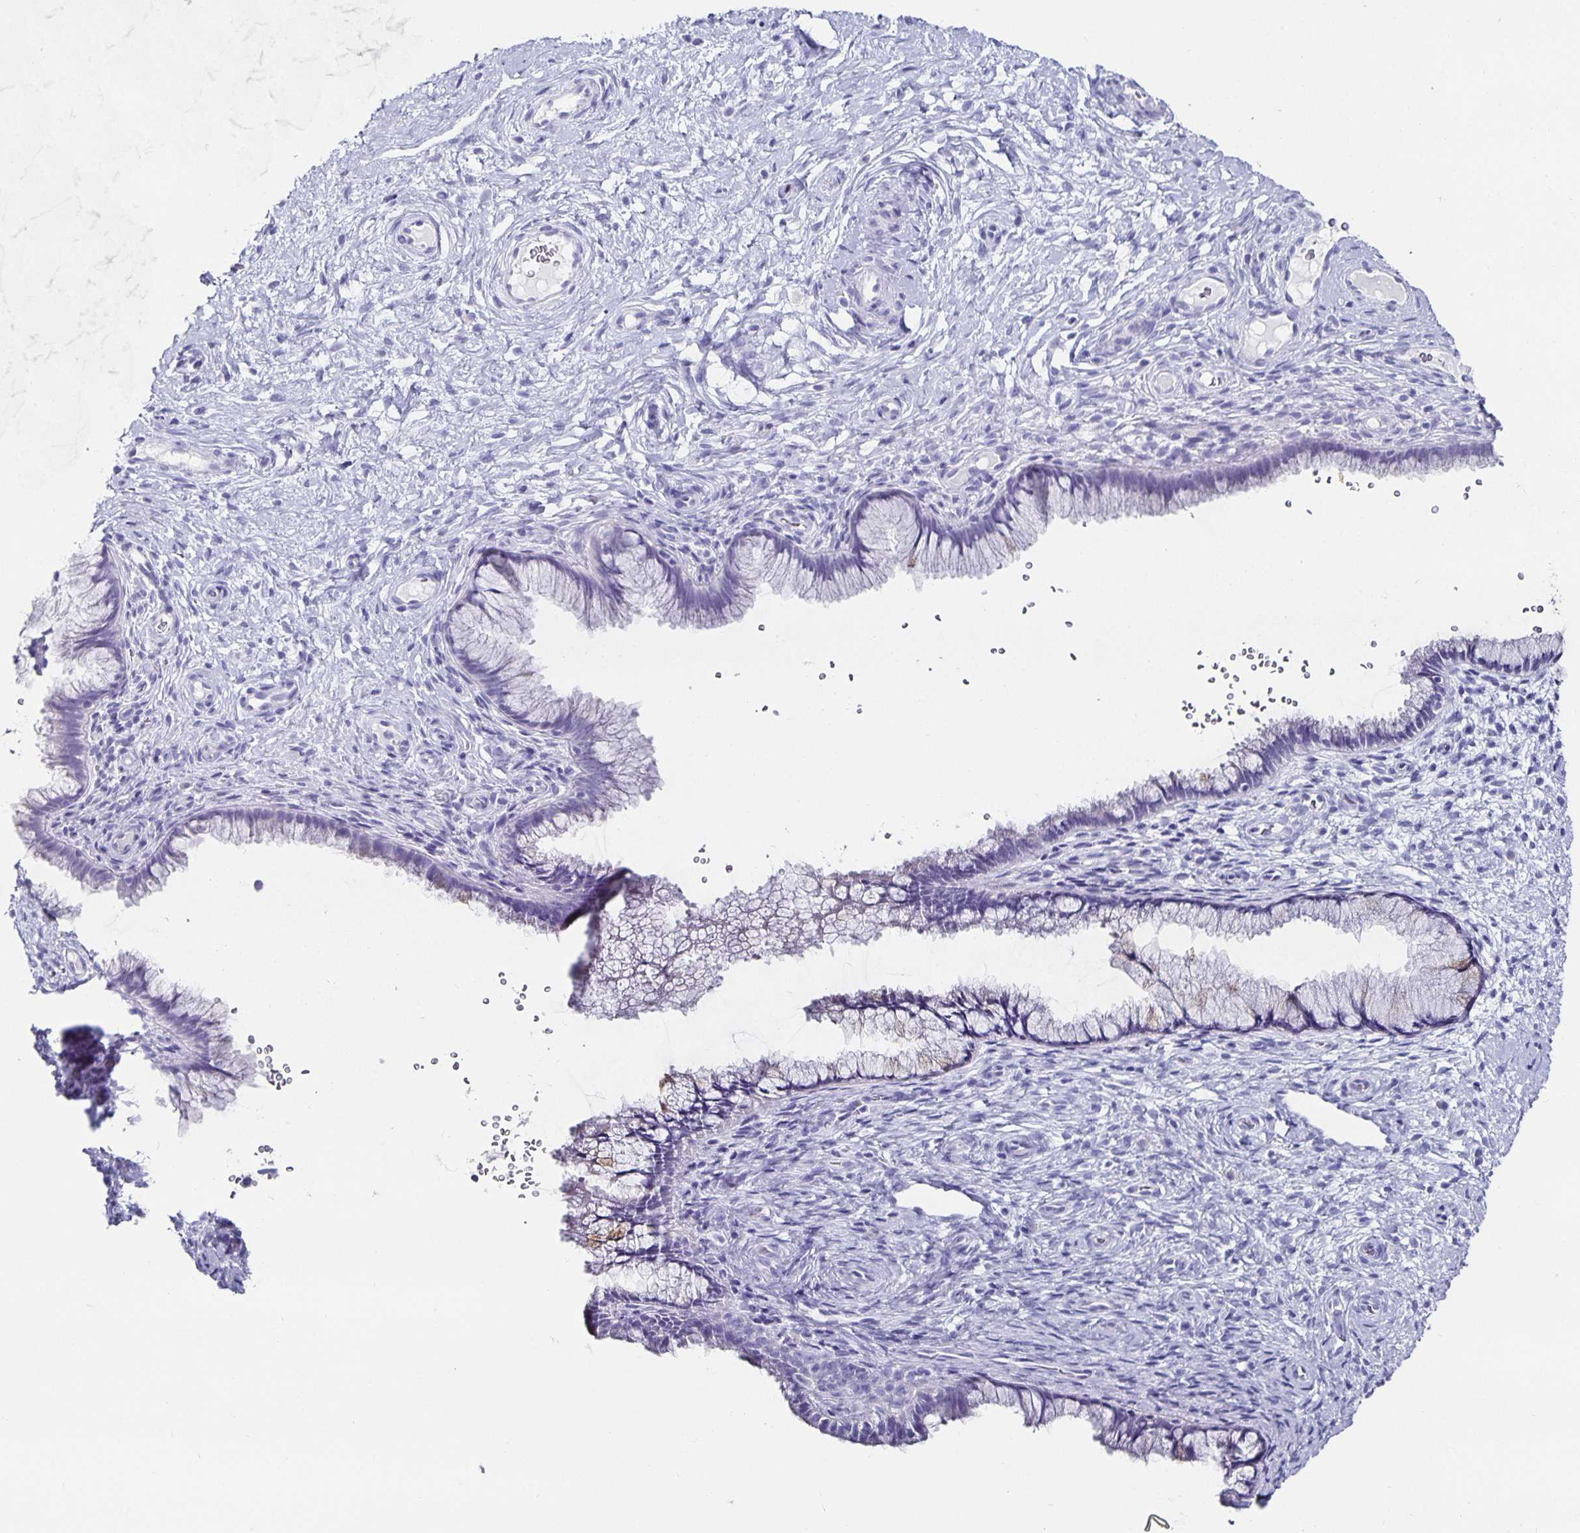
{"staining": {"intensity": "negative", "quantity": "none", "location": "none"}, "tissue": "cervix", "cell_type": "Glandular cells", "image_type": "normal", "snomed": [{"axis": "morphology", "description": "Normal tissue, NOS"}, {"axis": "topography", "description": "Cervix"}], "caption": "Glandular cells show no significant staining in benign cervix. The staining was performed using DAB to visualize the protein expression in brown, while the nuclei were stained in blue with hematoxylin (Magnification: 20x).", "gene": "CHGA", "patient": {"sex": "female", "age": 34}}